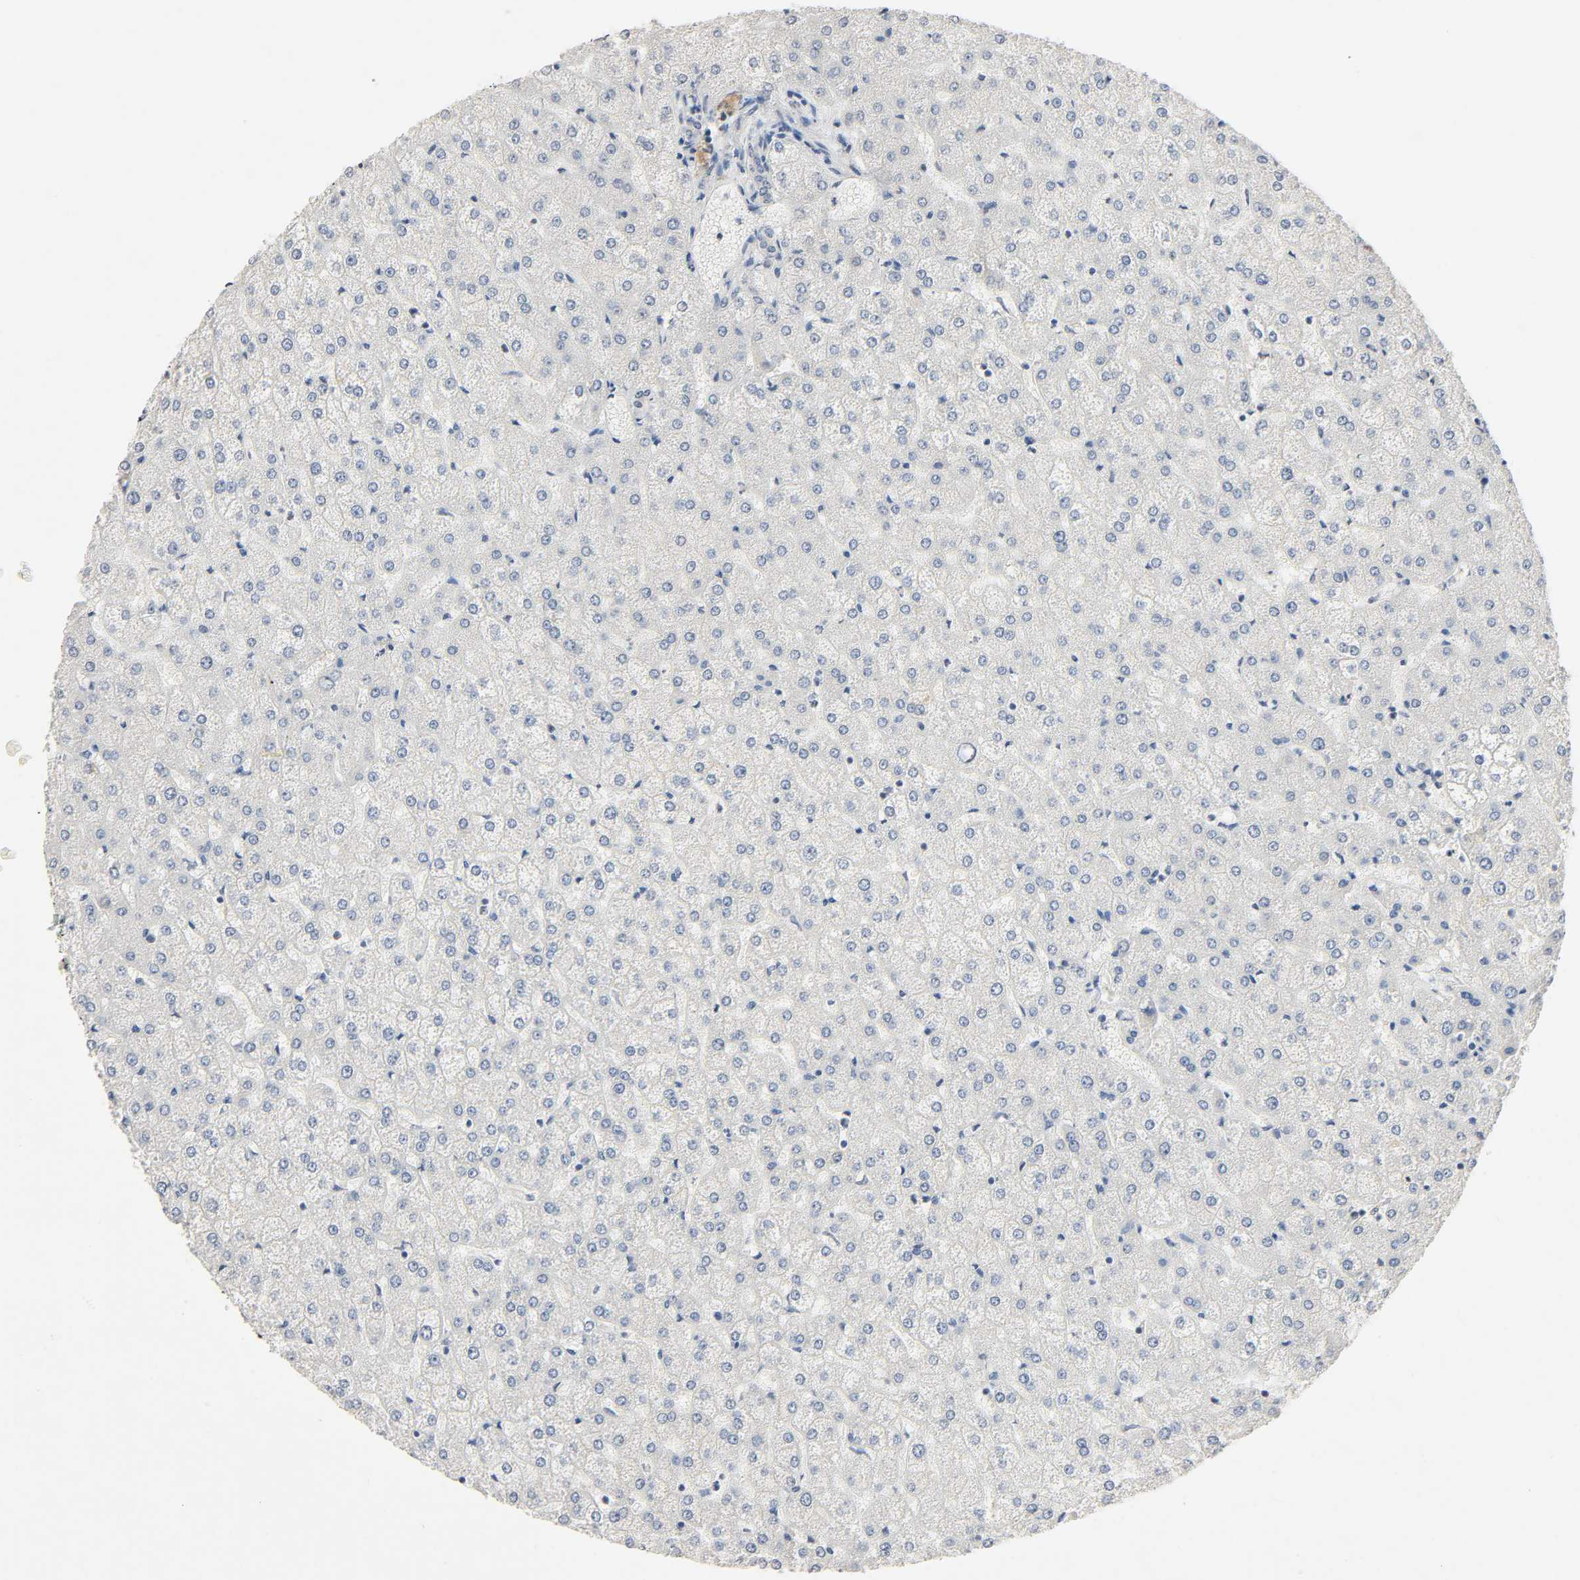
{"staining": {"intensity": "negative", "quantity": "none", "location": "none"}, "tissue": "liver", "cell_type": "Cholangiocytes", "image_type": "normal", "snomed": [{"axis": "morphology", "description": "Normal tissue, NOS"}, {"axis": "topography", "description": "Liver"}], "caption": "The image shows no staining of cholangiocytes in normal liver.", "gene": "MAPKAPK5", "patient": {"sex": "female", "age": 32}}